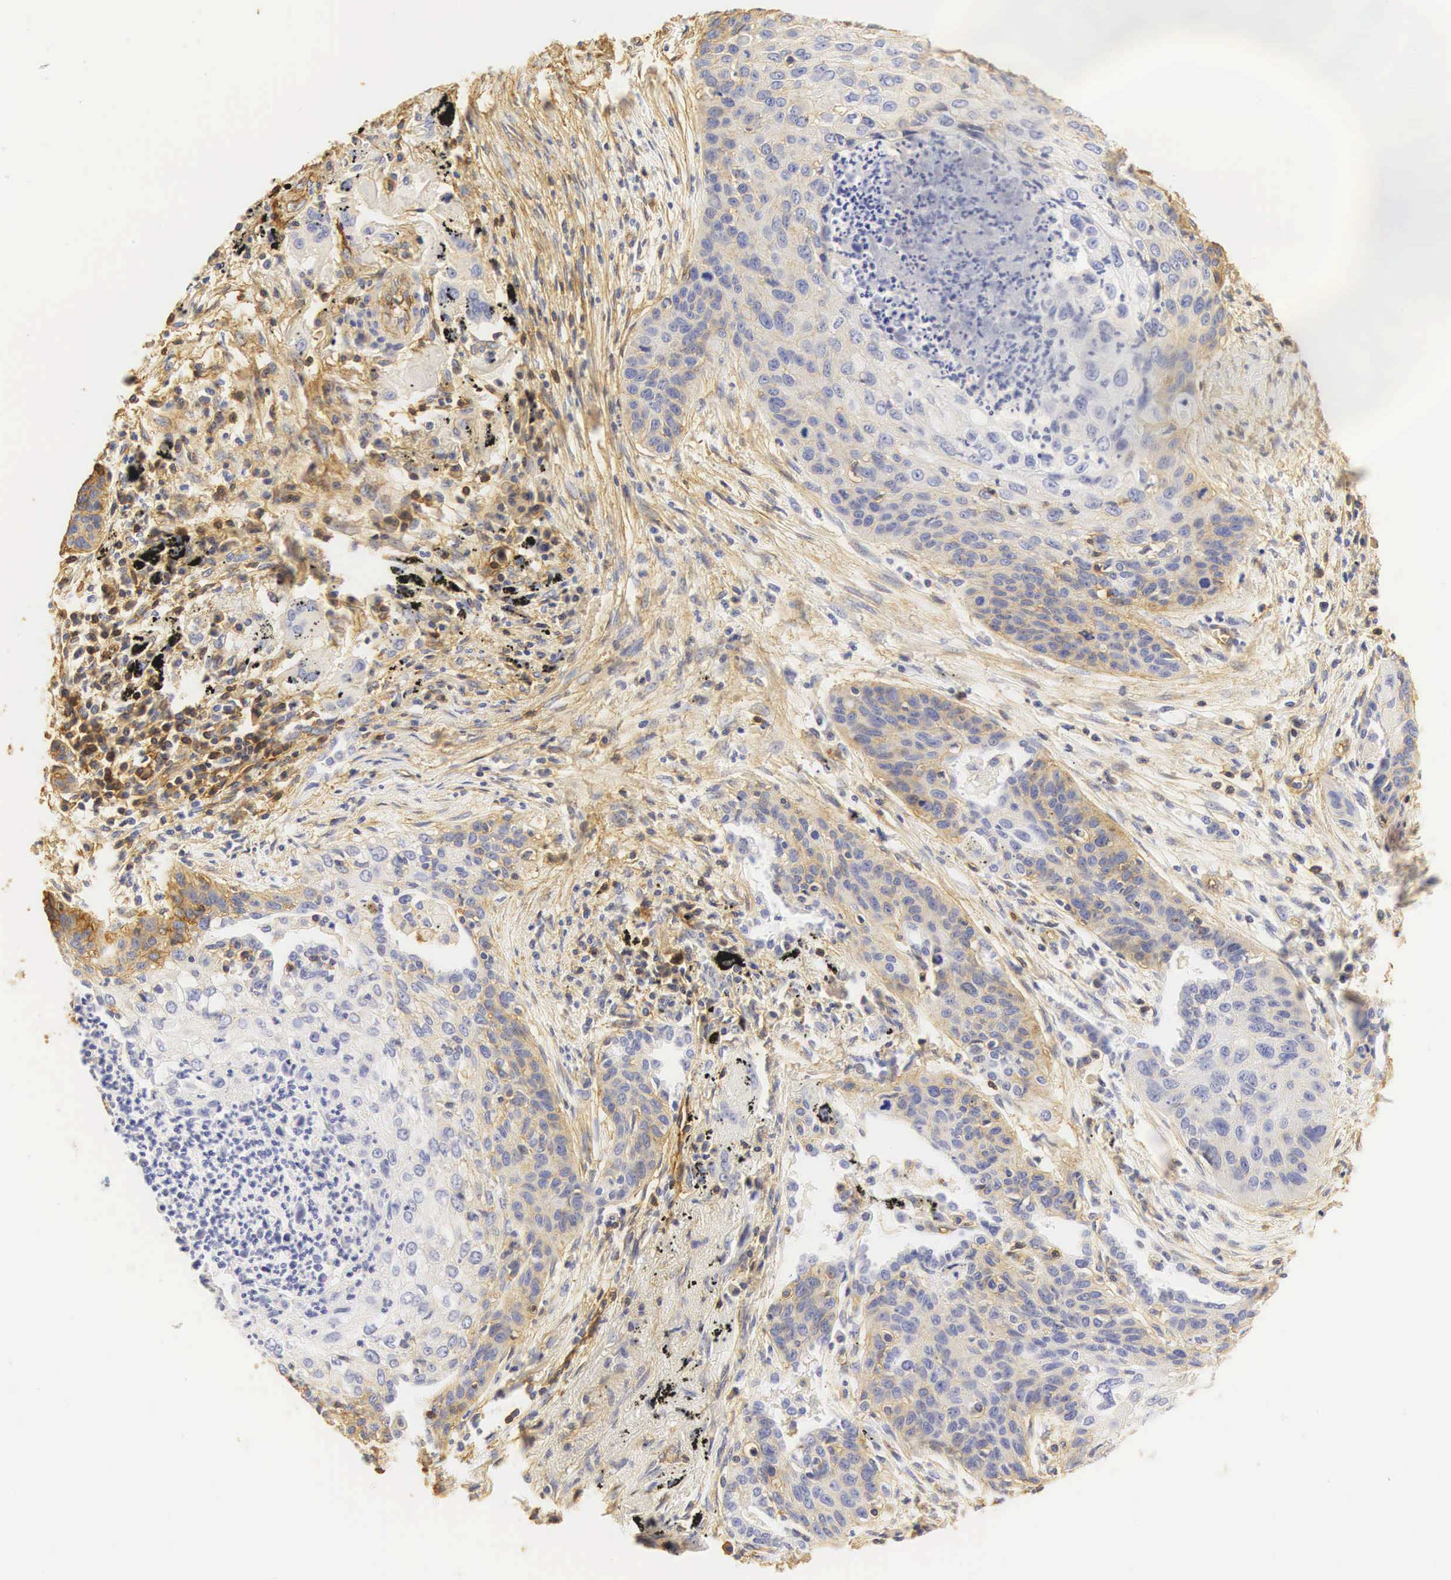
{"staining": {"intensity": "weak", "quantity": "25%-75%", "location": "cytoplasmic/membranous"}, "tissue": "lung cancer", "cell_type": "Tumor cells", "image_type": "cancer", "snomed": [{"axis": "morphology", "description": "Squamous cell carcinoma, NOS"}, {"axis": "topography", "description": "Lung"}], "caption": "About 25%-75% of tumor cells in lung cancer (squamous cell carcinoma) exhibit weak cytoplasmic/membranous protein expression as visualized by brown immunohistochemical staining.", "gene": "CD99", "patient": {"sex": "male", "age": 71}}